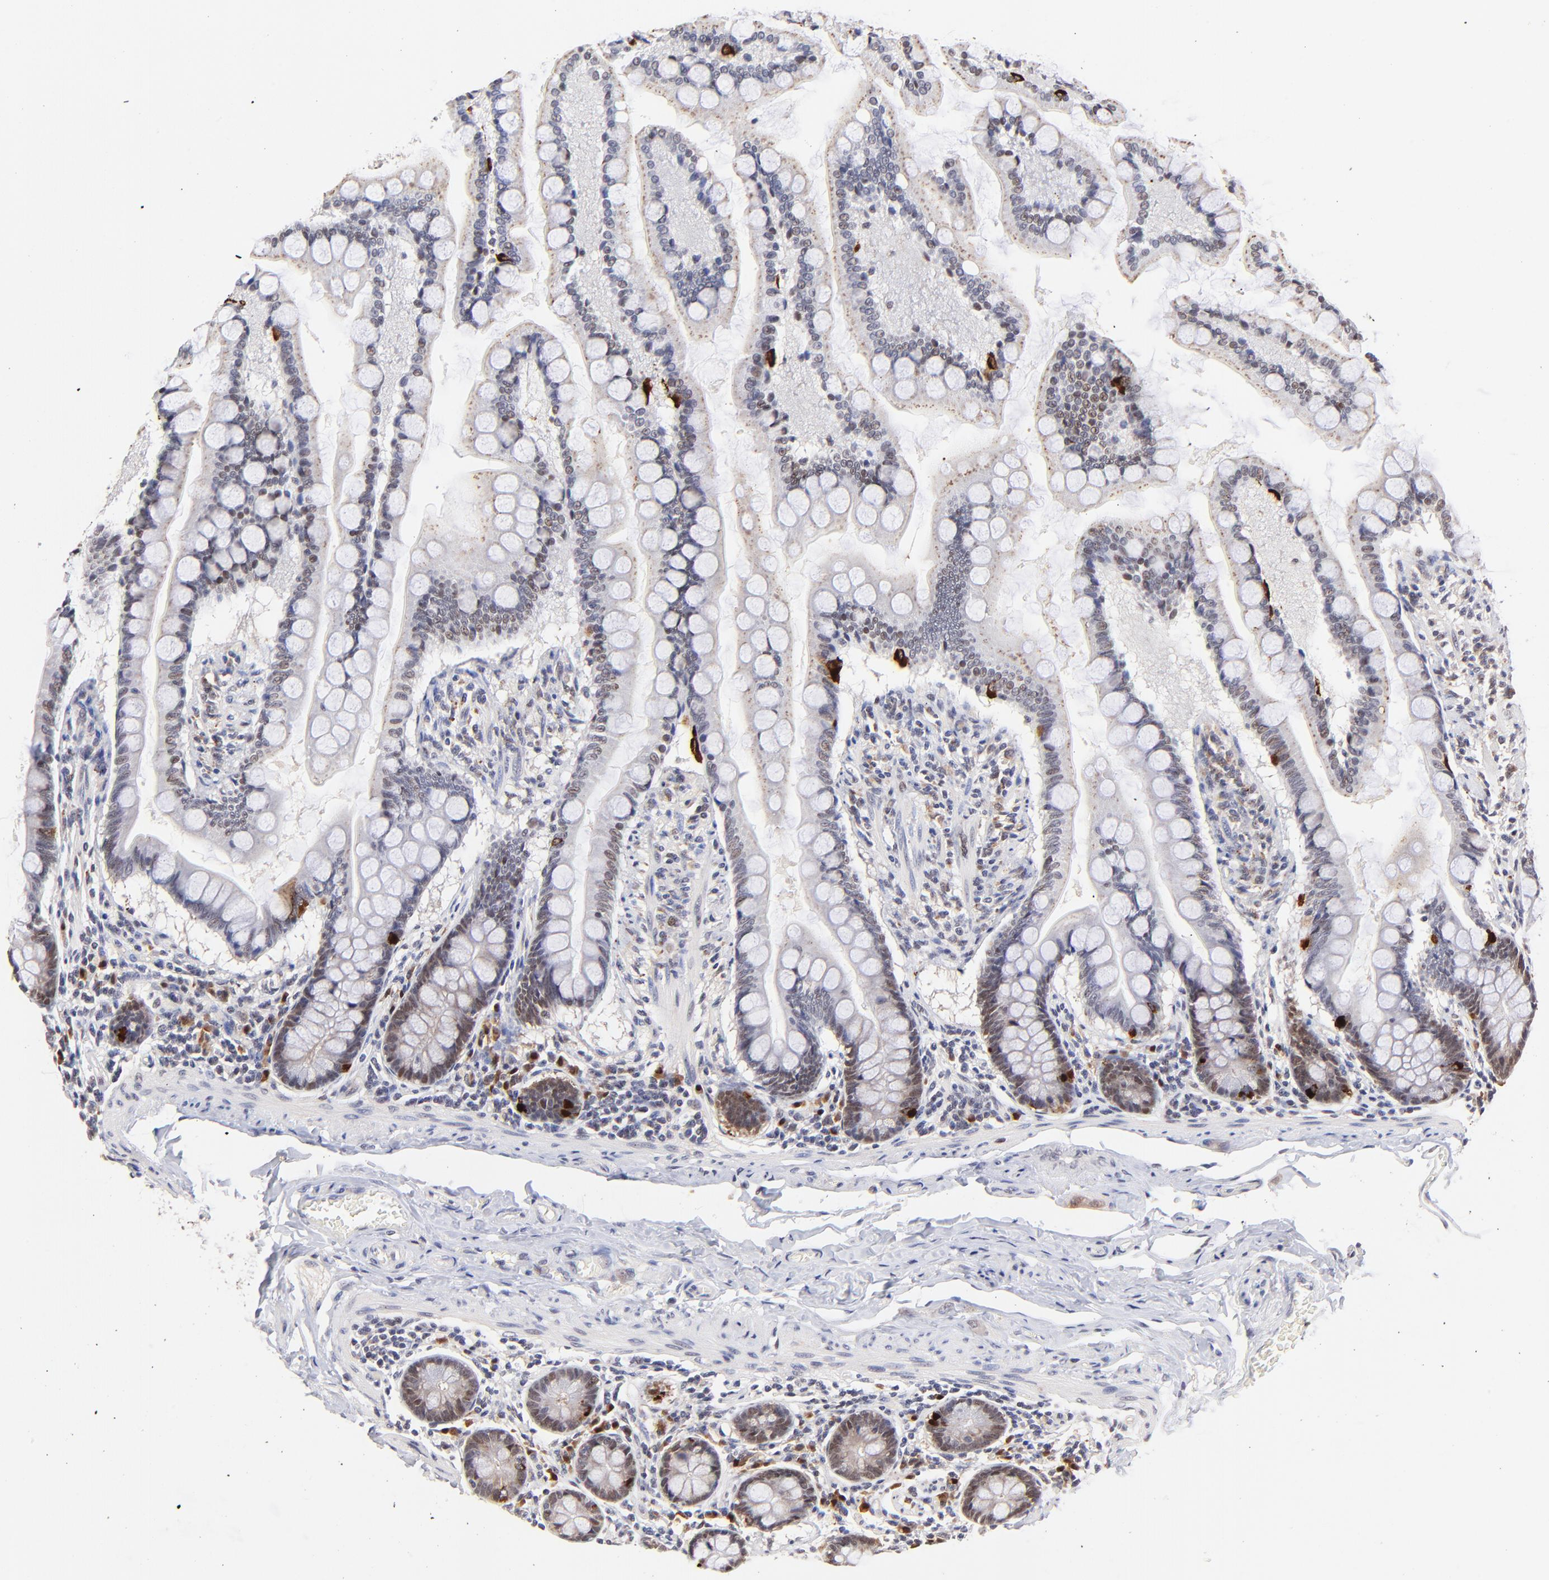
{"staining": {"intensity": "weak", "quantity": "<25%", "location": "nuclear"}, "tissue": "small intestine", "cell_type": "Glandular cells", "image_type": "normal", "snomed": [{"axis": "morphology", "description": "Normal tissue, NOS"}, {"axis": "topography", "description": "Small intestine"}], "caption": "Immunohistochemistry (IHC) image of normal small intestine stained for a protein (brown), which displays no staining in glandular cells.", "gene": "ZNF155", "patient": {"sex": "male", "age": 41}}